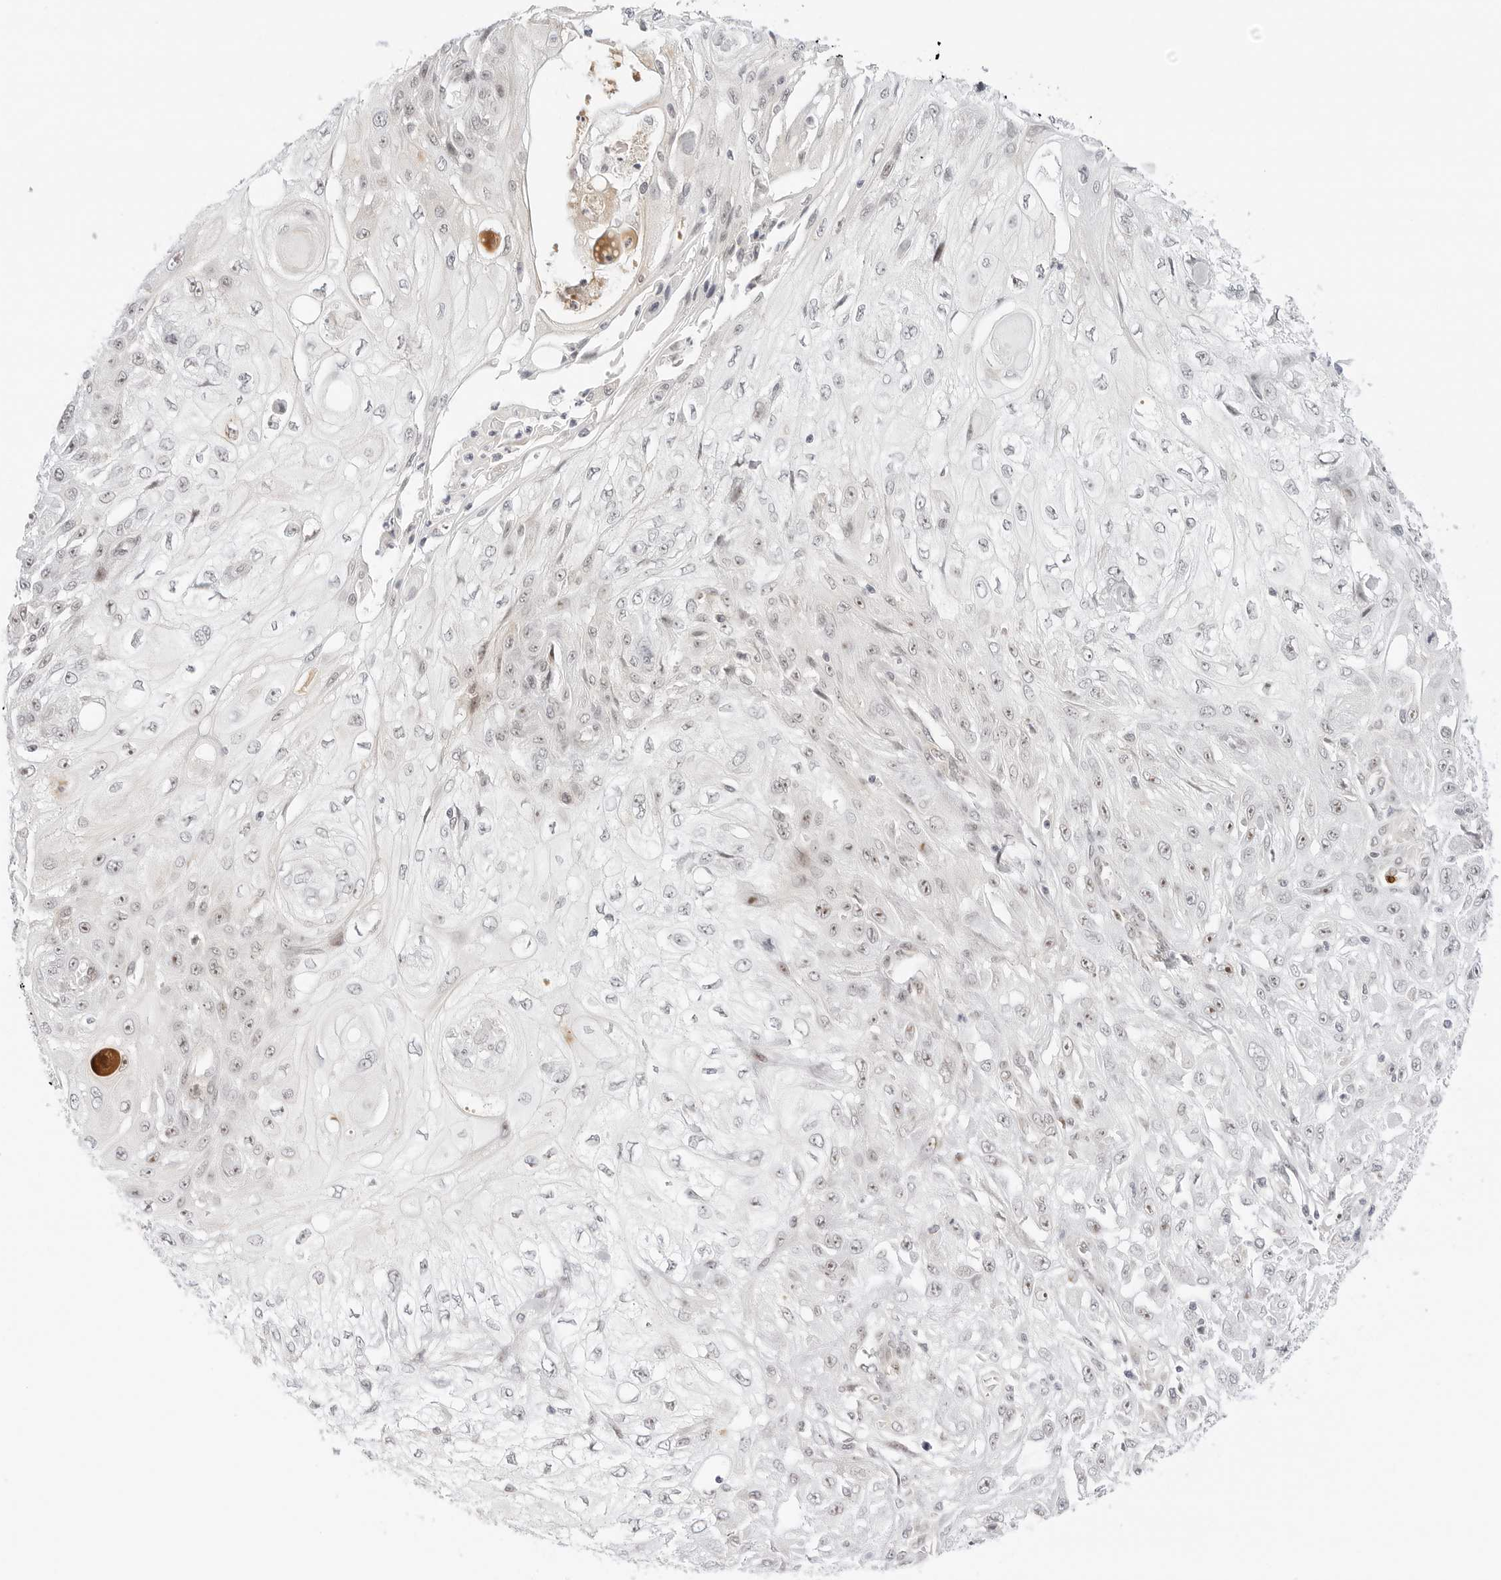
{"staining": {"intensity": "negative", "quantity": "none", "location": "none"}, "tissue": "skin cancer", "cell_type": "Tumor cells", "image_type": "cancer", "snomed": [{"axis": "morphology", "description": "Squamous cell carcinoma, NOS"}, {"axis": "morphology", "description": "Squamous cell carcinoma, metastatic, NOS"}, {"axis": "topography", "description": "Skin"}, {"axis": "topography", "description": "Lymph node"}], "caption": "A micrograph of metastatic squamous cell carcinoma (skin) stained for a protein demonstrates no brown staining in tumor cells. (Immunohistochemistry, brightfield microscopy, high magnification).", "gene": "HIPK3", "patient": {"sex": "male", "age": 75}}